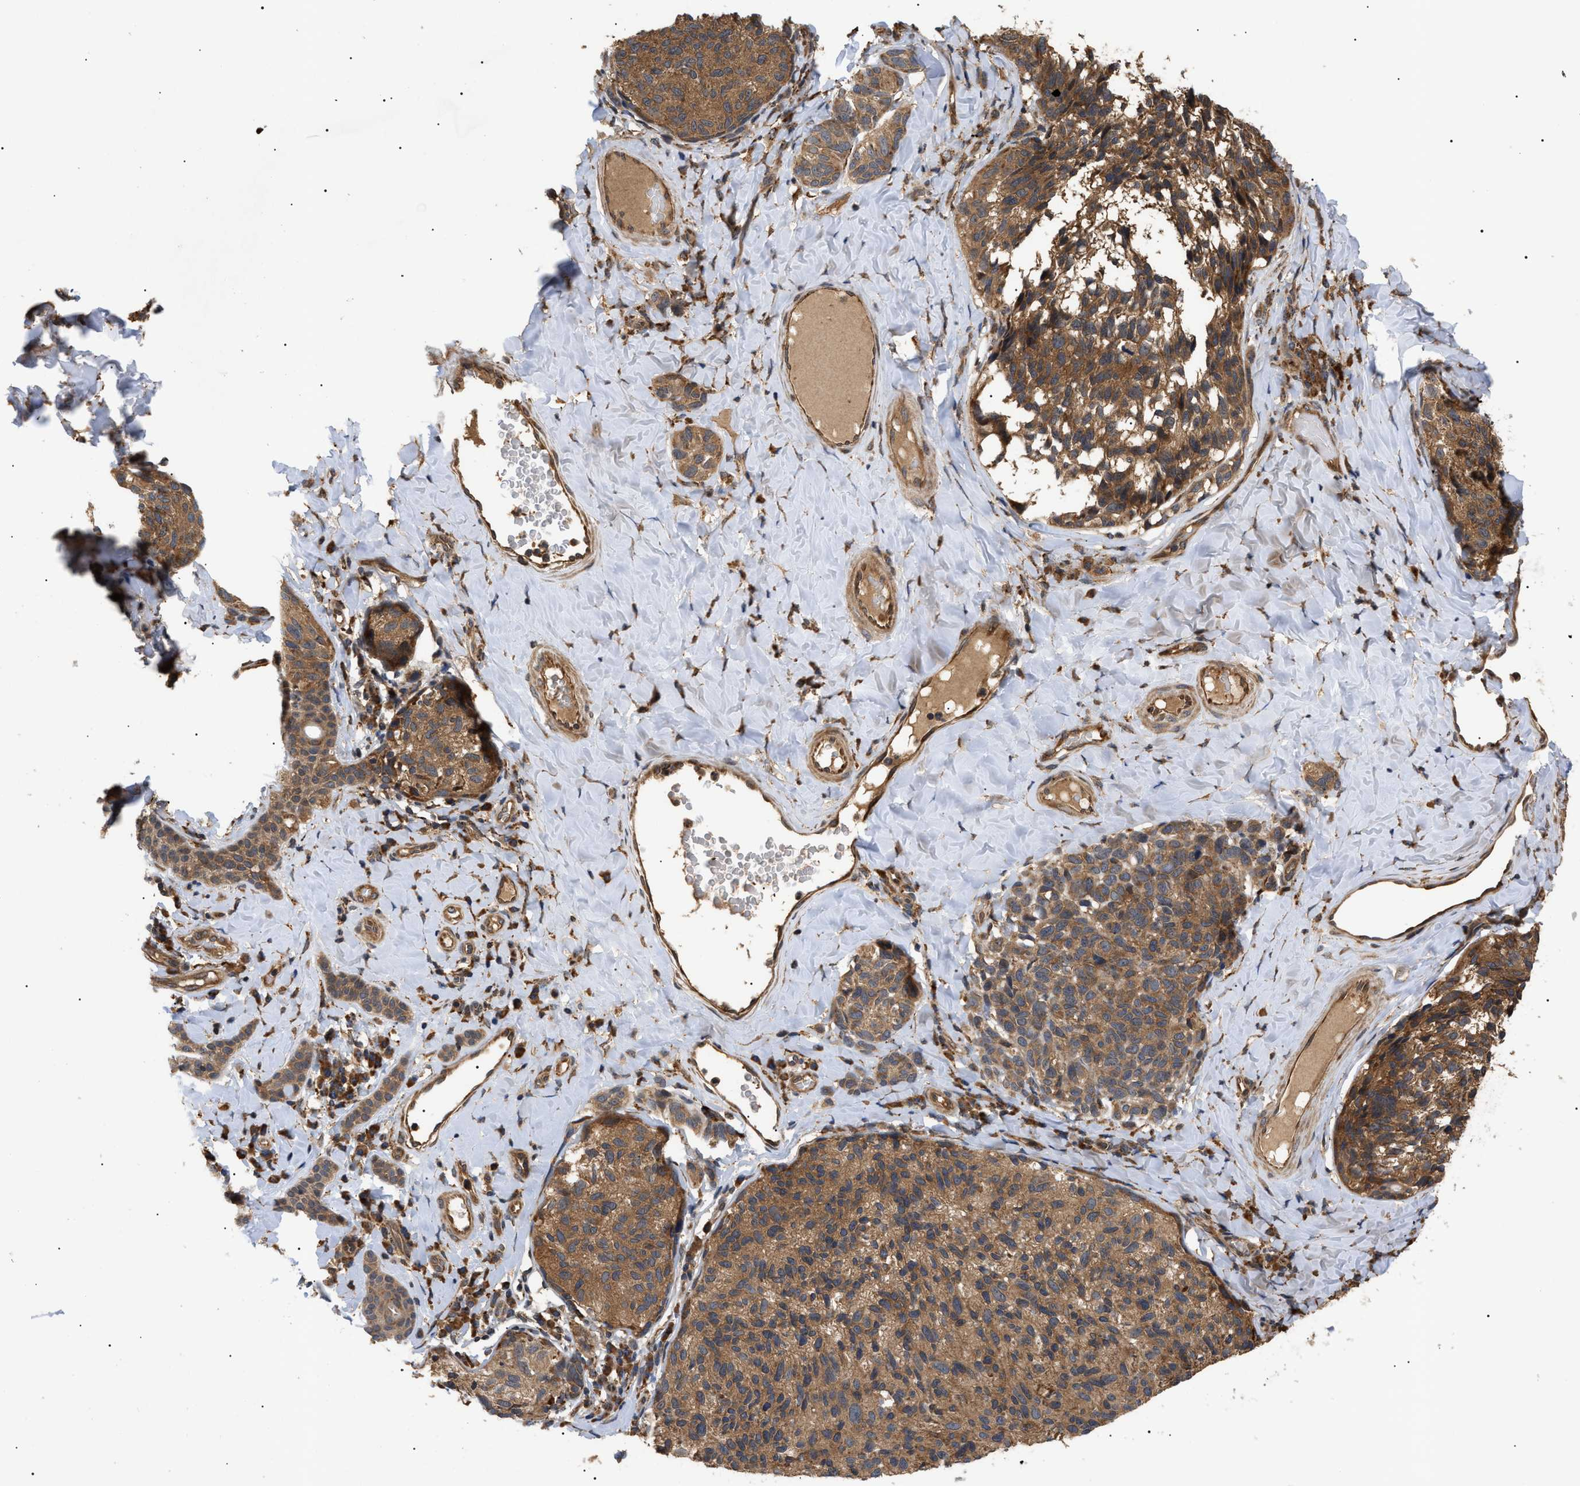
{"staining": {"intensity": "moderate", "quantity": ">75%", "location": "cytoplasmic/membranous"}, "tissue": "melanoma", "cell_type": "Tumor cells", "image_type": "cancer", "snomed": [{"axis": "morphology", "description": "Malignant melanoma, NOS"}, {"axis": "topography", "description": "Skin"}], "caption": "Immunohistochemistry staining of melanoma, which shows medium levels of moderate cytoplasmic/membranous positivity in approximately >75% of tumor cells indicating moderate cytoplasmic/membranous protein staining. The staining was performed using DAB (3,3'-diaminobenzidine) (brown) for protein detection and nuclei were counterstained in hematoxylin (blue).", "gene": "ASTL", "patient": {"sex": "female", "age": 73}}